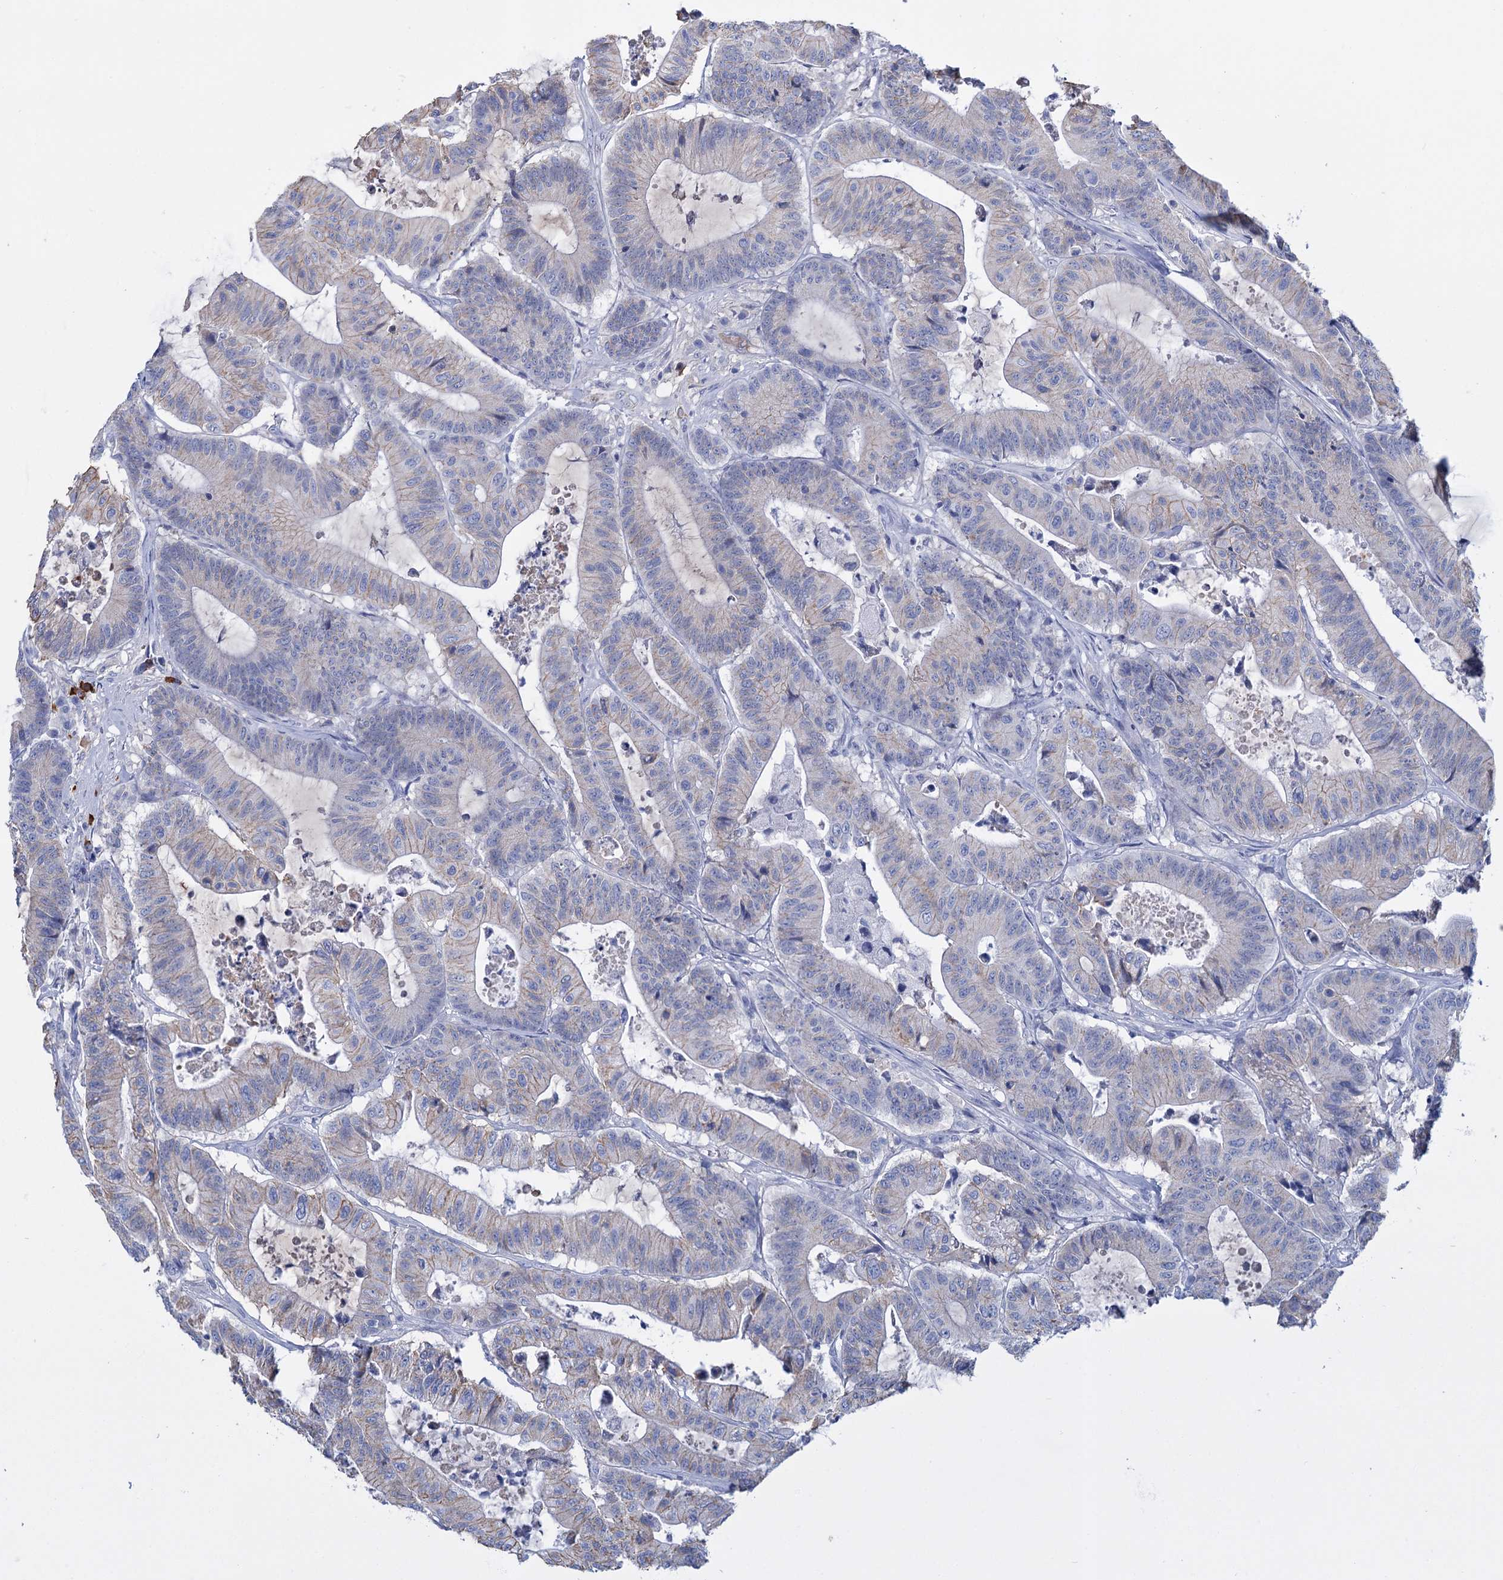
{"staining": {"intensity": "weak", "quantity": "<25%", "location": "cytoplasmic/membranous"}, "tissue": "colorectal cancer", "cell_type": "Tumor cells", "image_type": "cancer", "snomed": [{"axis": "morphology", "description": "Adenocarcinoma, NOS"}, {"axis": "topography", "description": "Colon"}], "caption": "The IHC image has no significant expression in tumor cells of colorectal cancer tissue. The staining was performed using DAB to visualize the protein expression in brown, while the nuclei were stained in blue with hematoxylin (Magnification: 20x).", "gene": "FBXW12", "patient": {"sex": "female", "age": 84}}